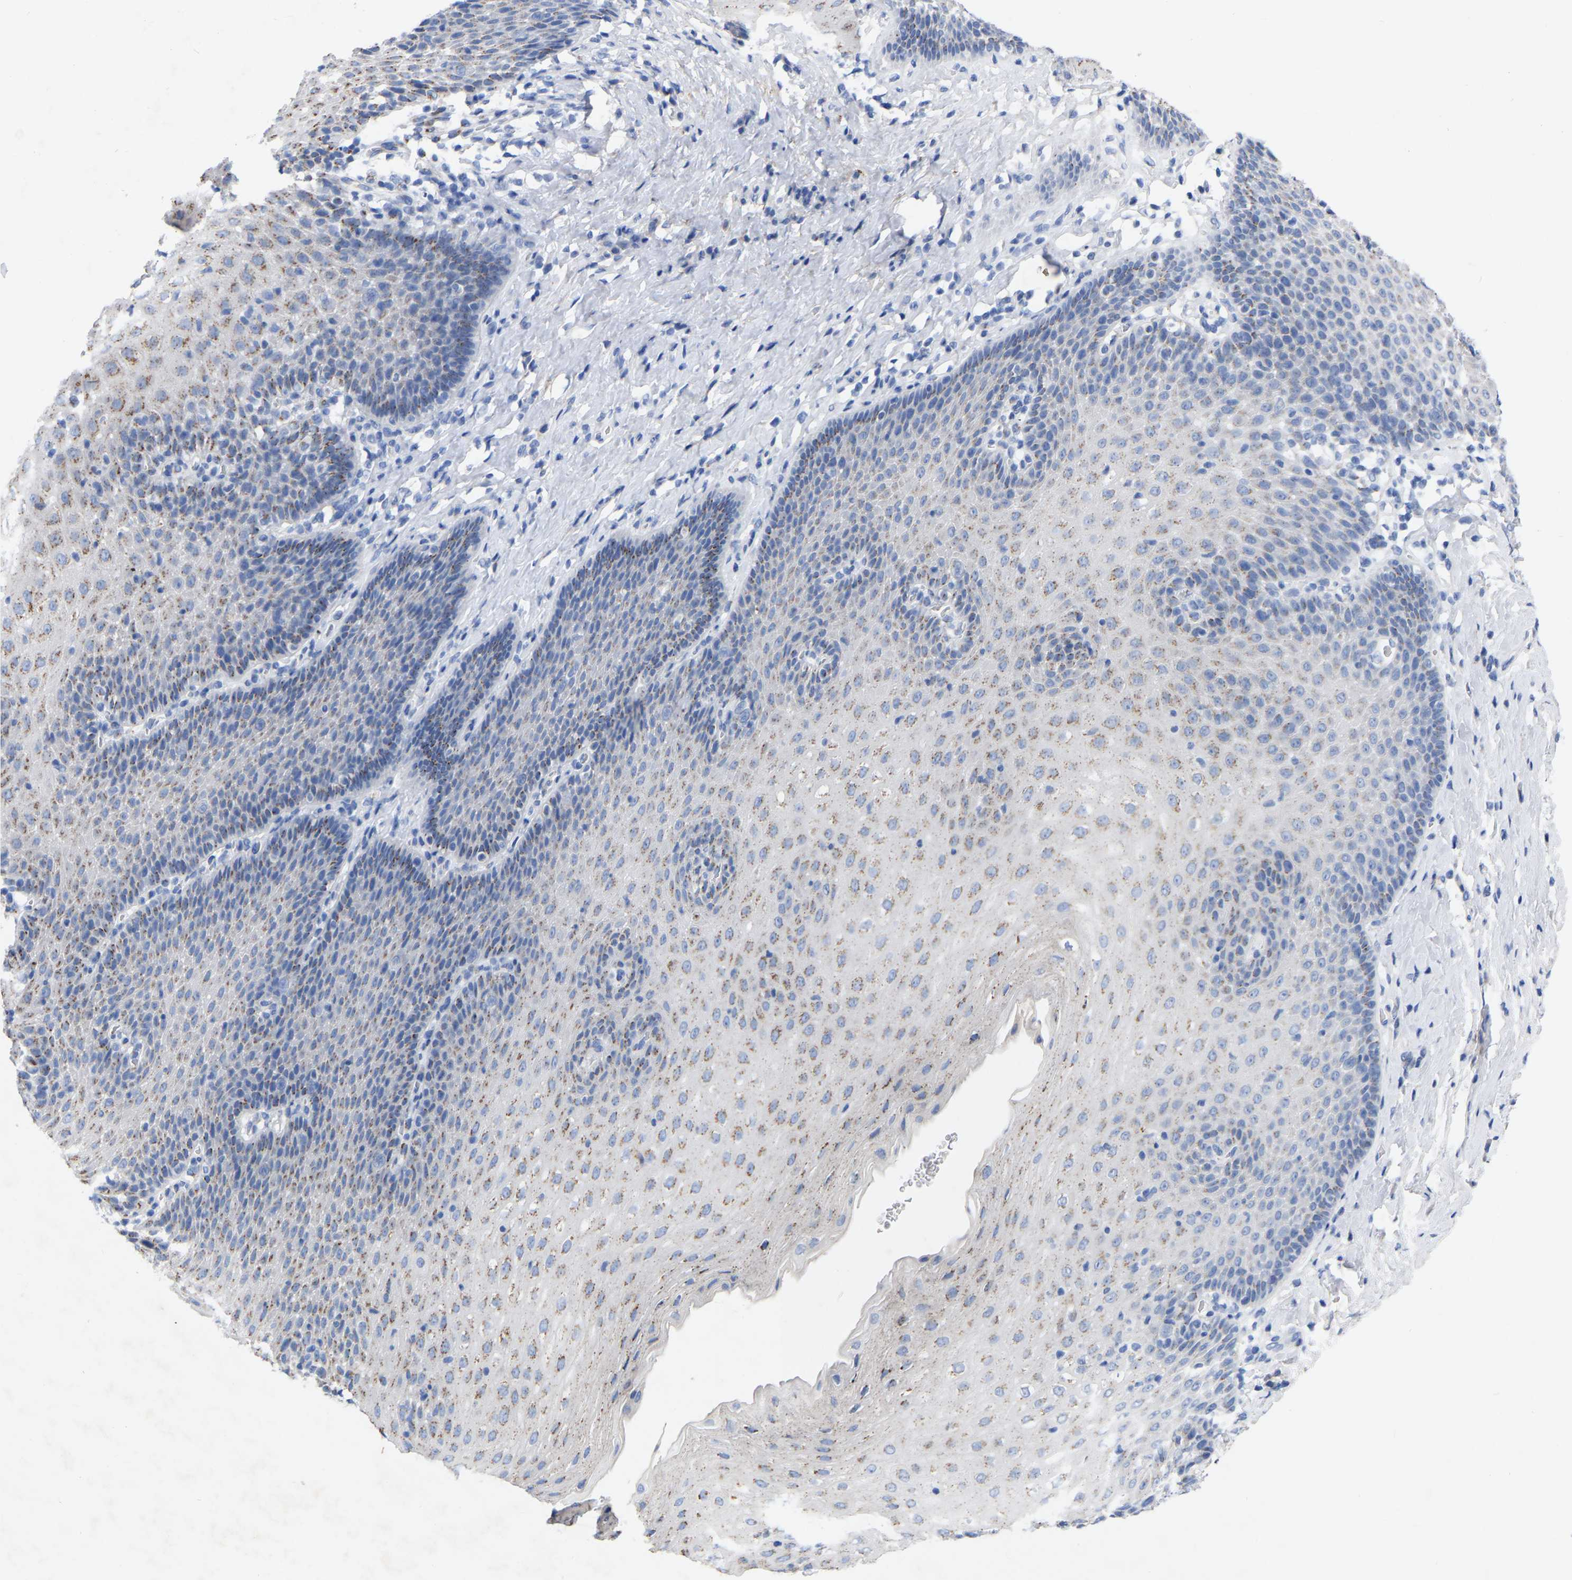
{"staining": {"intensity": "weak", "quantity": "25%-75%", "location": "cytoplasmic/membranous"}, "tissue": "esophagus", "cell_type": "Squamous epithelial cells", "image_type": "normal", "snomed": [{"axis": "morphology", "description": "Normal tissue, NOS"}, {"axis": "topography", "description": "Esophagus"}], "caption": "Protein positivity by immunohistochemistry reveals weak cytoplasmic/membranous staining in approximately 25%-75% of squamous epithelial cells in benign esophagus. (DAB IHC, brown staining for protein, blue staining for nuclei).", "gene": "STRIP2", "patient": {"sex": "female", "age": 61}}